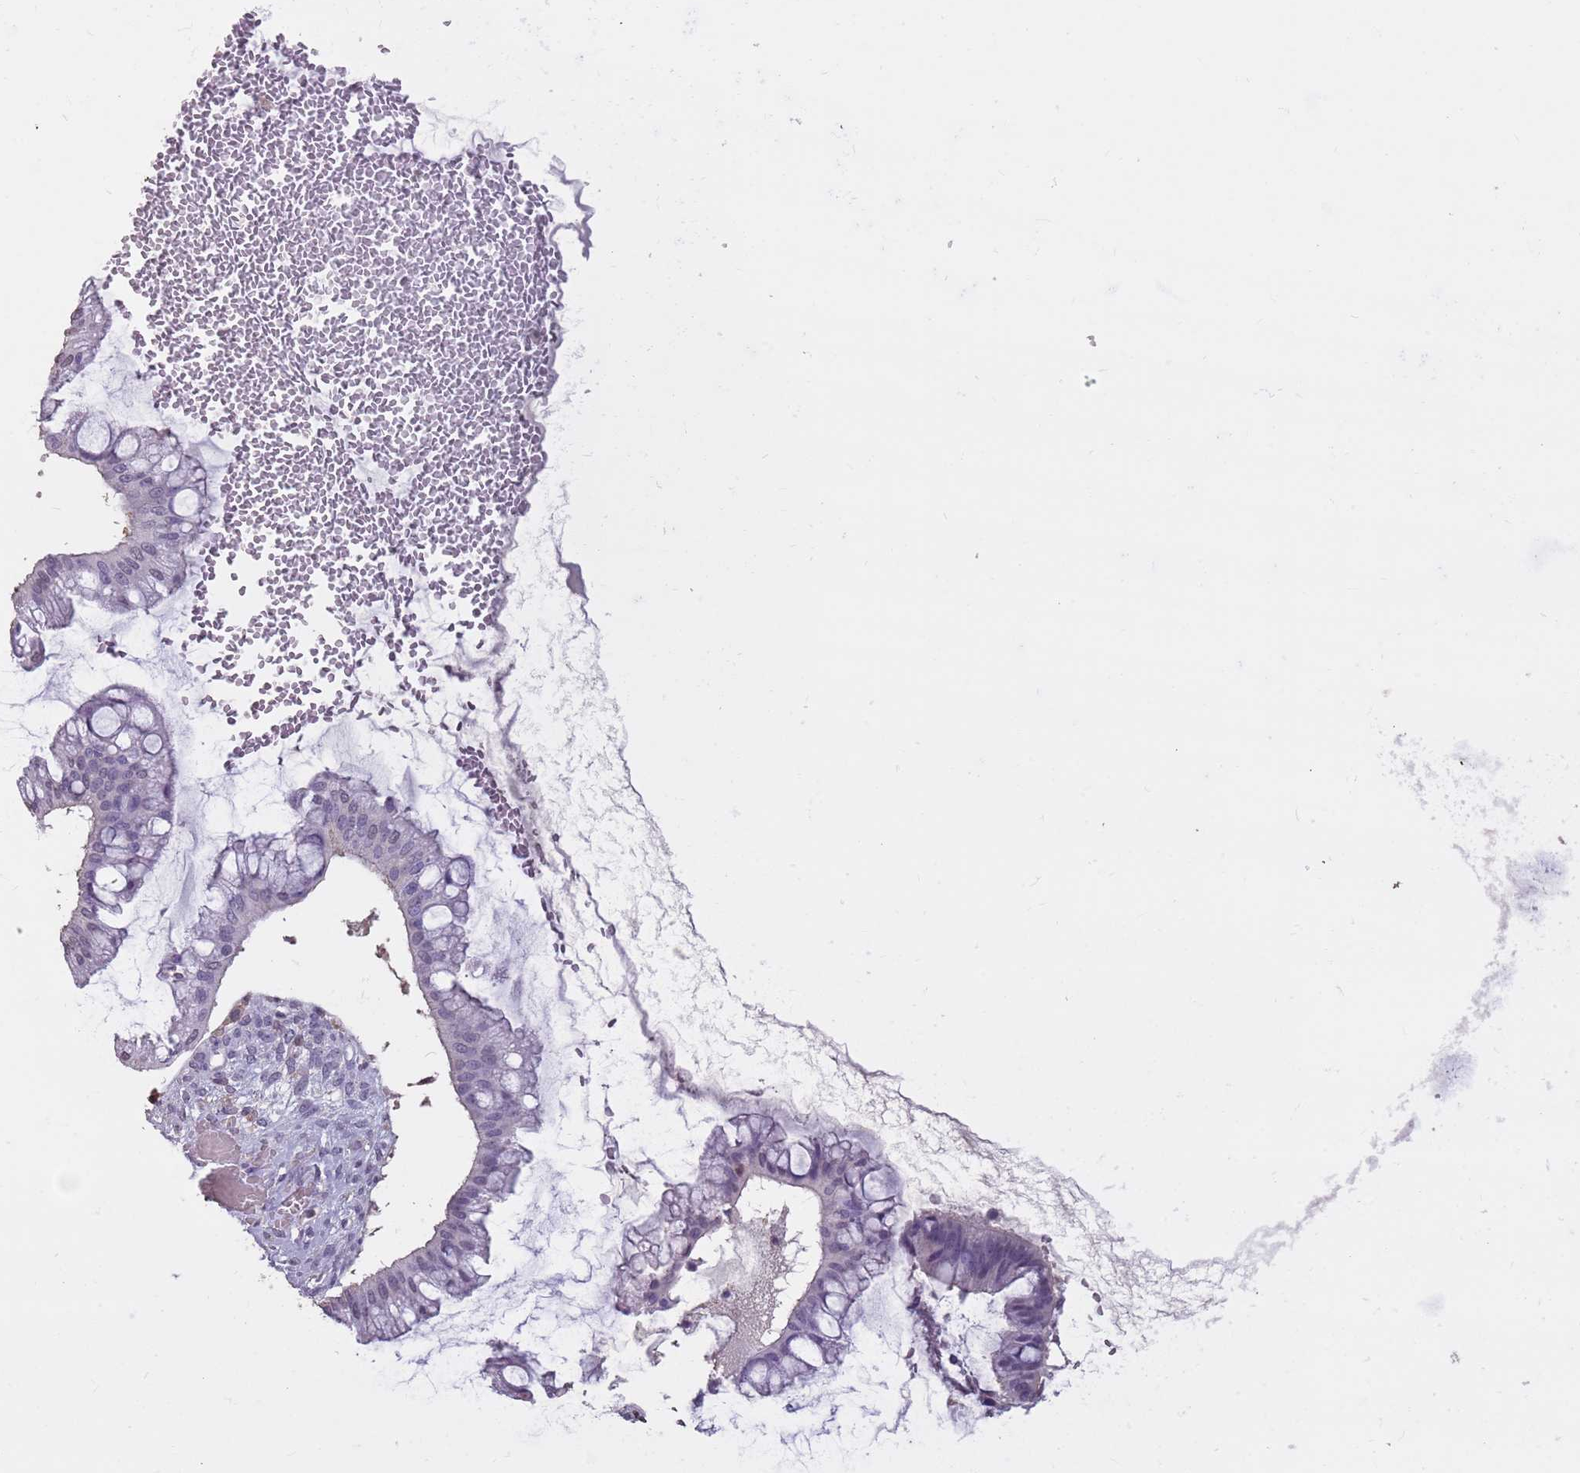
{"staining": {"intensity": "negative", "quantity": "none", "location": "none"}, "tissue": "ovarian cancer", "cell_type": "Tumor cells", "image_type": "cancer", "snomed": [{"axis": "morphology", "description": "Cystadenocarcinoma, mucinous, NOS"}, {"axis": "topography", "description": "Ovary"}], "caption": "IHC image of neoplastic tissue: human ovarian mucinous cystadenocarcinoma stained with DAB (3,3'-diaminobenzidine) reveals no significant protein positivity in tumor cells.", "gene": "SUN5", "patient": {"sex": "female", "age": 73}}